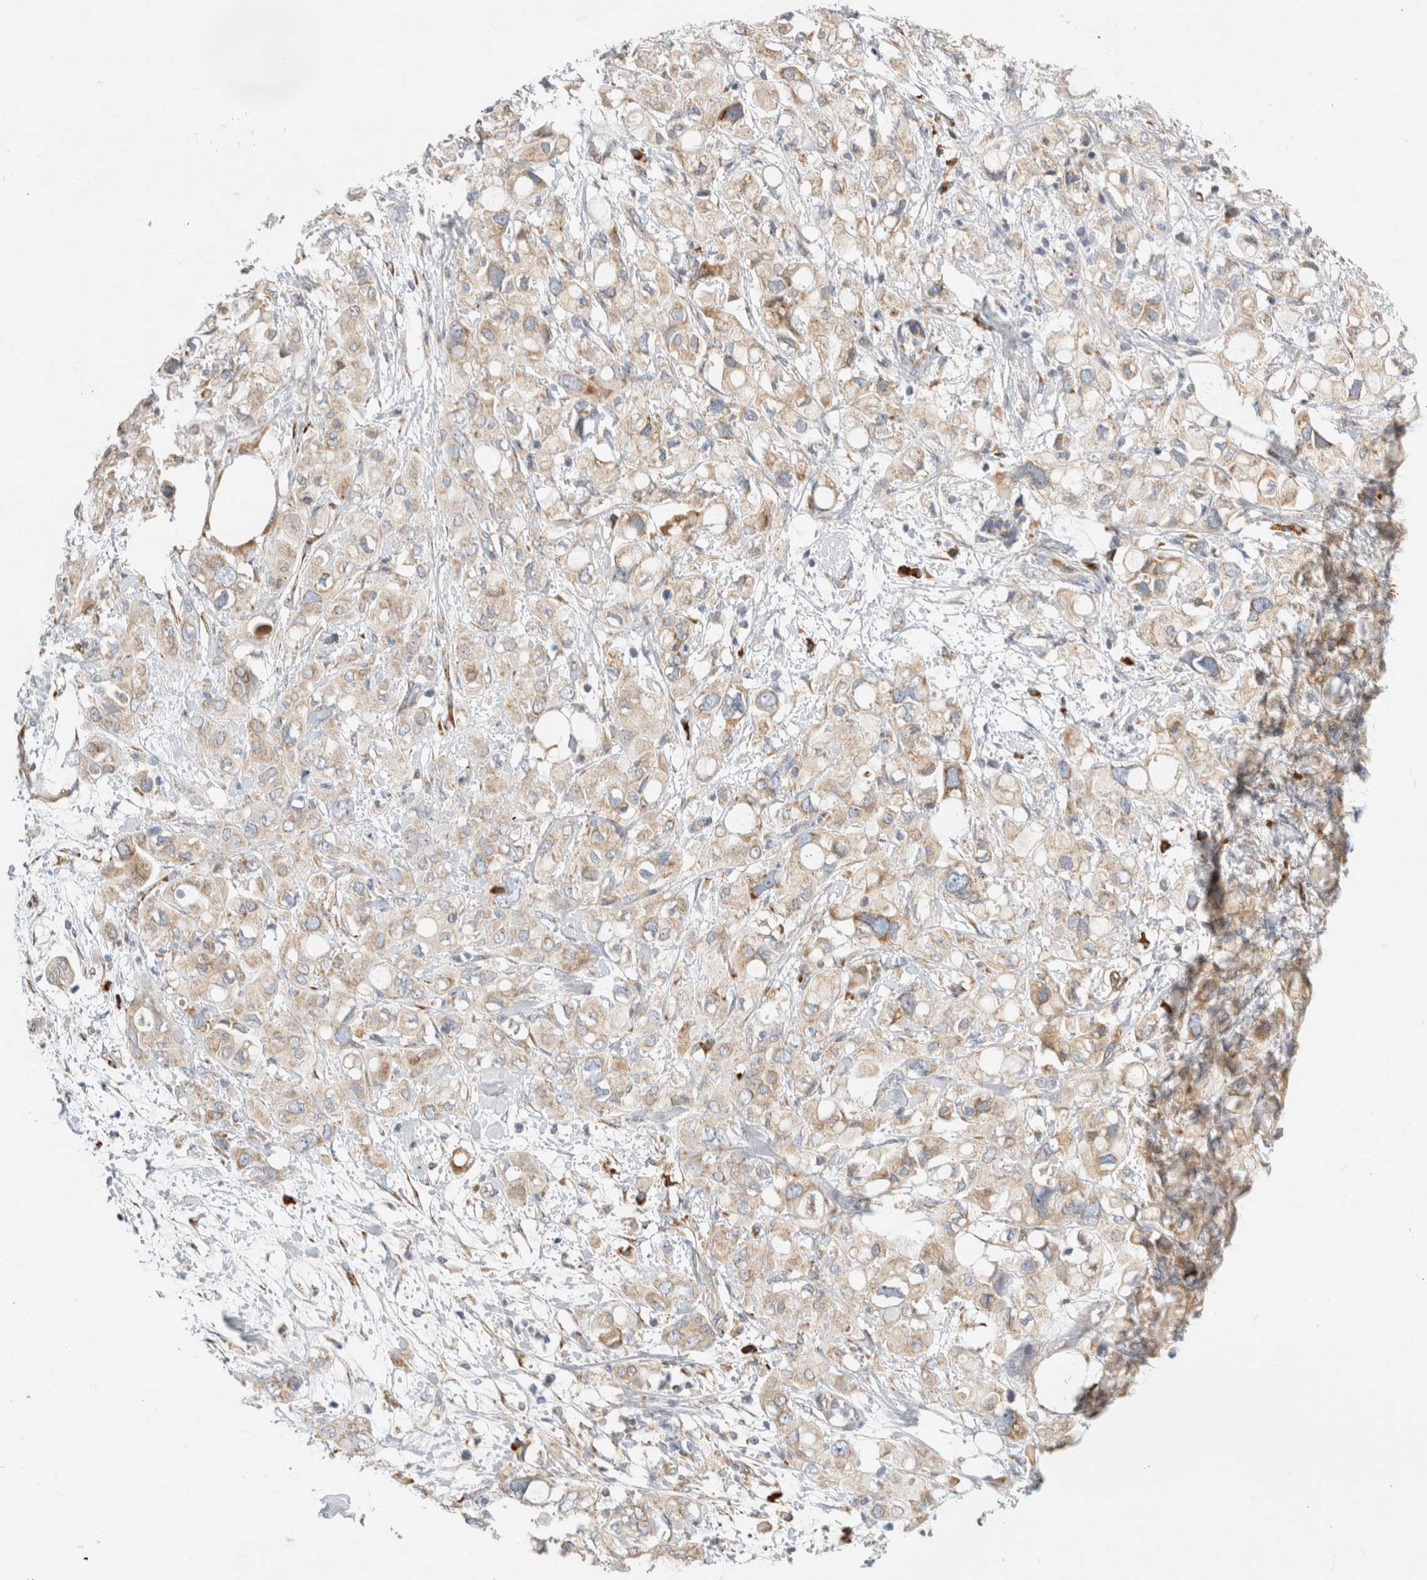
{"staining": {"intensity": "weak", "quantity": ">75%", "location": "cytoplasmic/membranous"}, "tissue": "pancreatic cancer", "cell_type": "Tumor cells", "image_type": "cancer", "snomed": [{"axis": "morphology", "description": "Adenocarcinoma, NOS"}, {"axis": "topography", "description": "Pancreas"}], "caption": "DAB (3,3'-diaminobenzidine) immunohistochemical staining of human adenocarcinoma (pancreatic) shows weak cytoplasmic/membranous protein staining in about >75% of tumor cells. (brown staining indicates protein expression, while blue staining denotes nuclei).", "gene": "RPN2", "patient": {"sex": "female", "age": 56}}